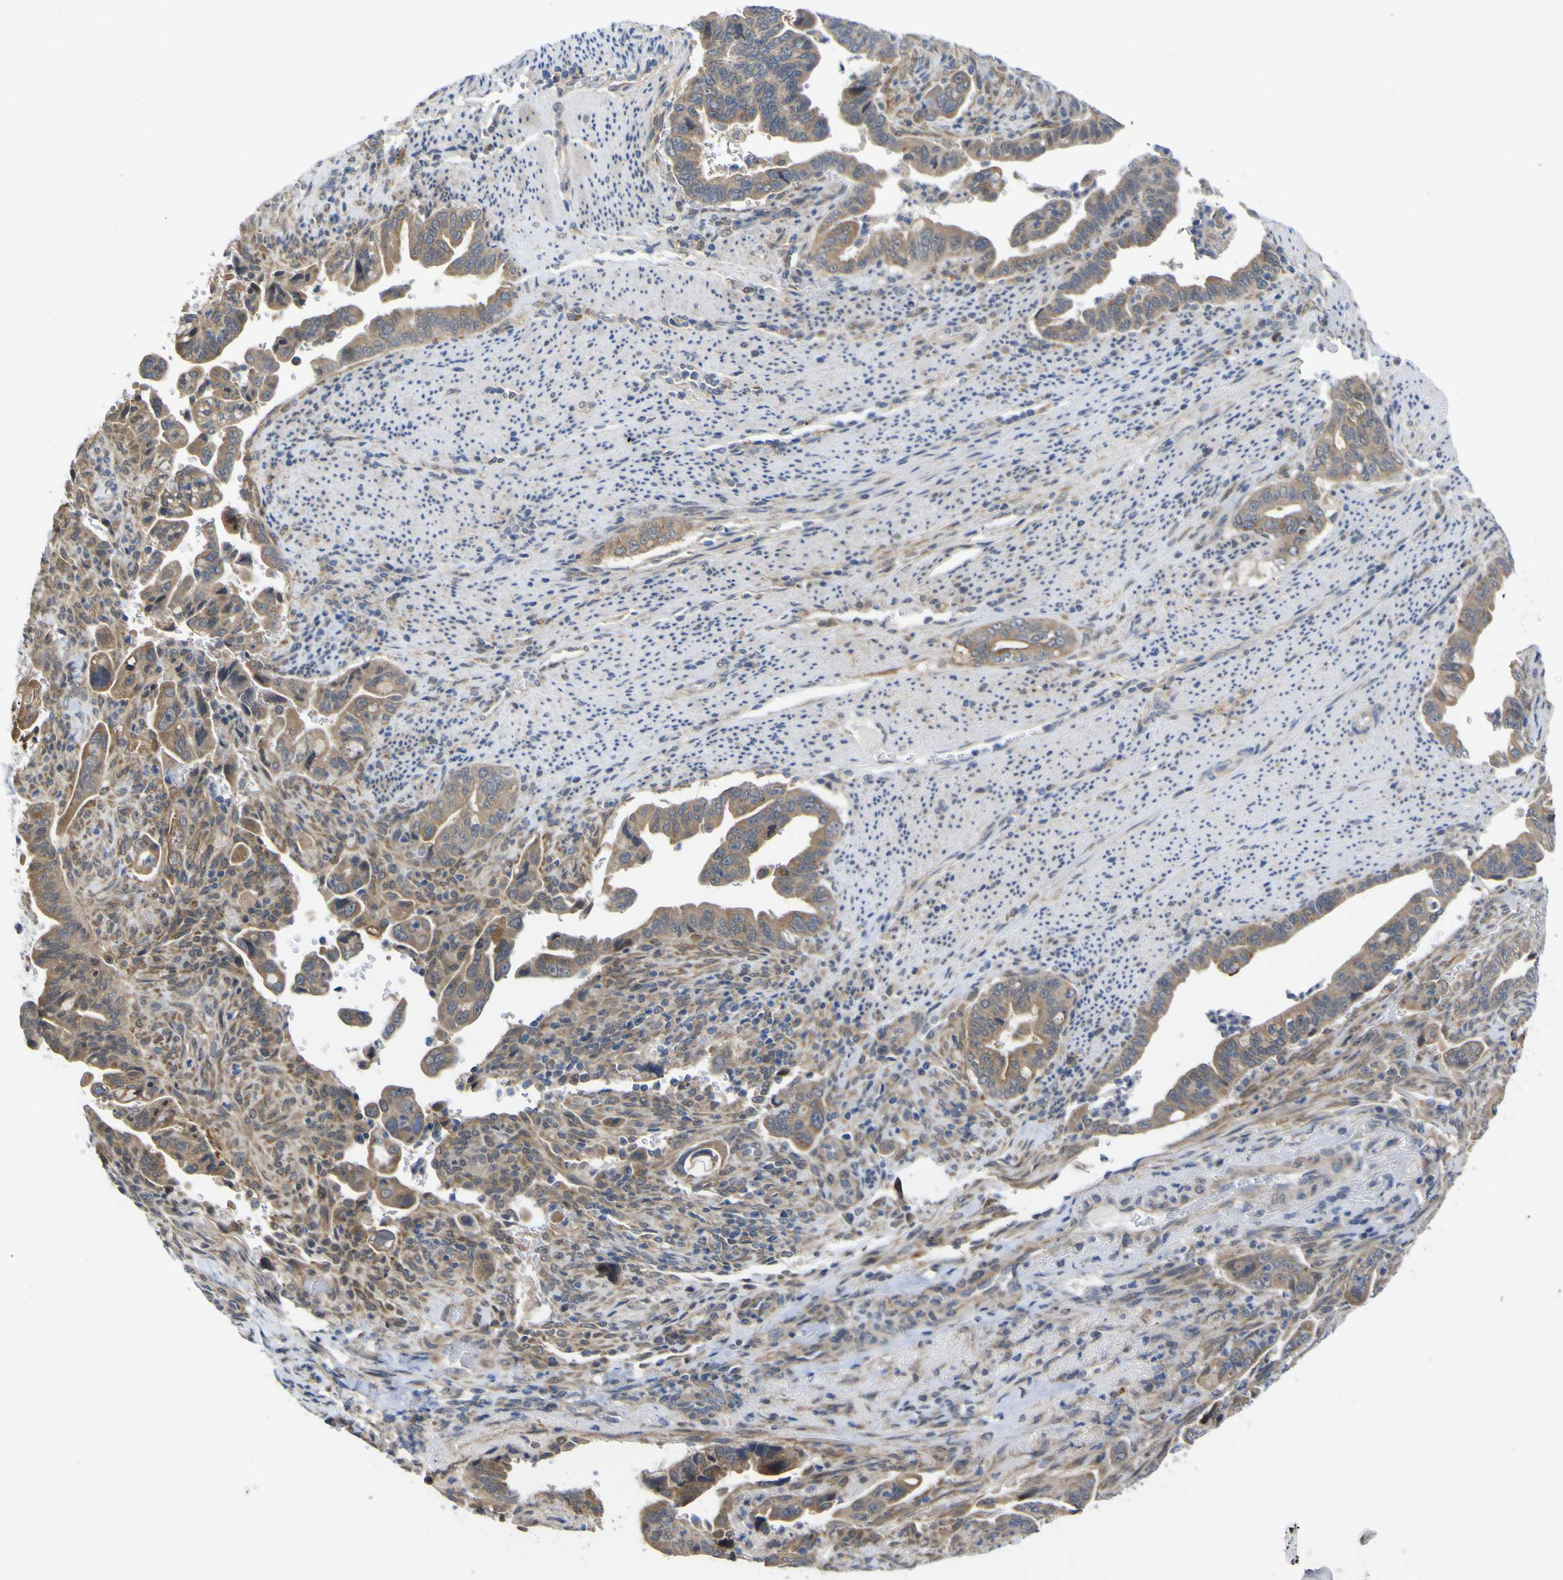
{"staining": {"intensity": "moderate", "quantity": ">75%", "location": "cytoplasmic/membranous"}, "tissue": "pancreatic cancer", "cell_type": "Tumor cells", "image_type": "cancer", "snomed": [{"axis": "morphology", "description": "Adenocarcinoma, NOS"}, {"axis": "topography", "description": "Pancreas"}], "caption": "Adenocarcinoma (pancreatic) stained for a protein (brown) shows moderate cytoplasmic/membranous positive staining in about >75% of tumor cells.", "gene": "TNFRSF11A", "patient": {"sex": "male", "age": 70}}